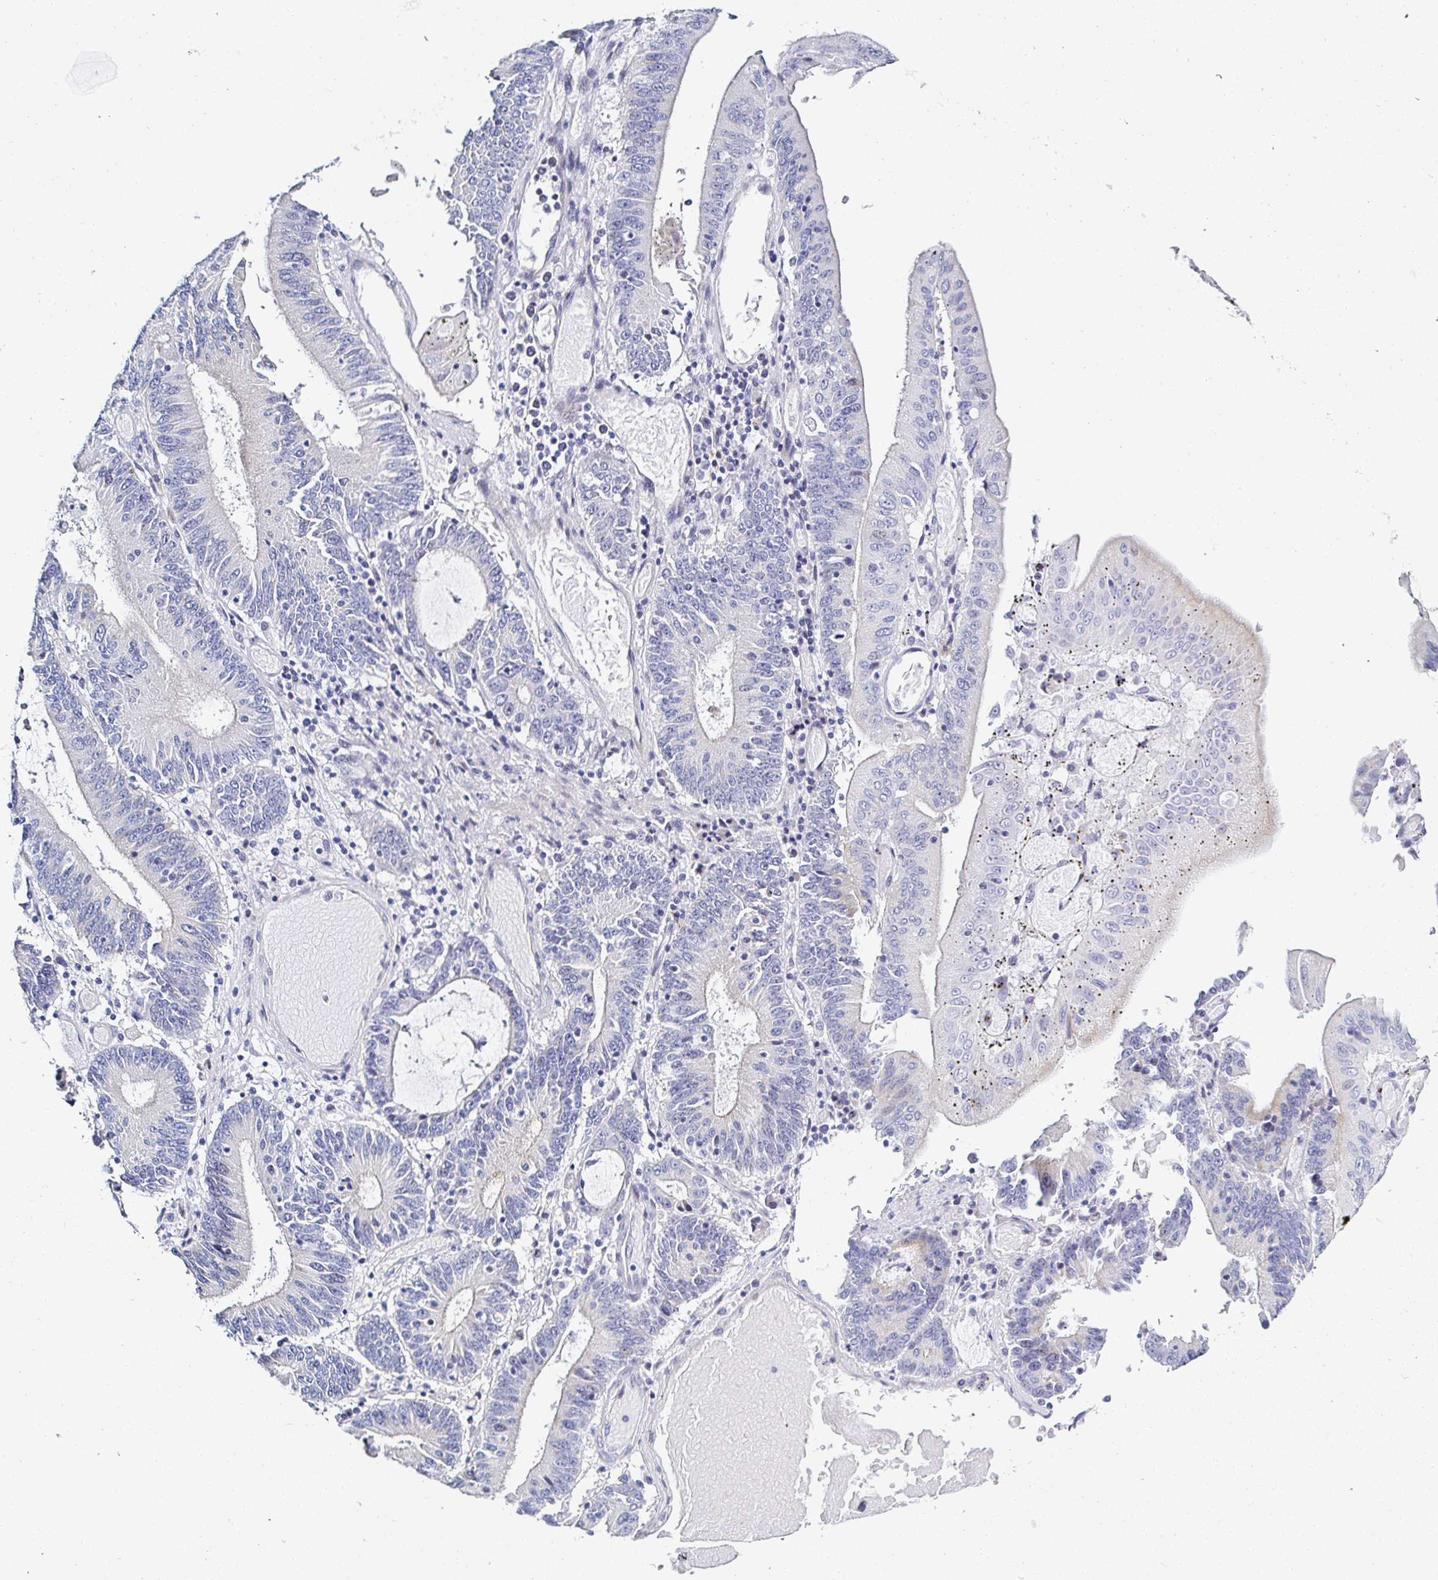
{"staining": {"intensity": "negative", "quantity": "none", "location": "none"}, "tissue": "stomach cancer", "cell_type": "Tumor cells", "image_type": "cancer", "snomed": [{"axis": "morphology", "description": "Adenocarcinoma, NOS"}, {"axis": "topography", "description": "Stomach, upper"}], "caption": "An IHC micrograph of stomach adenocarcinoma is shown. There is no staining in tumor cells of stomach adenocarcinoma. Brightfield microscopy of immunohistochemistry (IHC) stained with DAB (3,3'-diaminobenzidine) (brown) and hematoxylin (blue), captured at high magnification.", "gene": "OR10K1", "patient": {"sex": "male", "age": 68}}